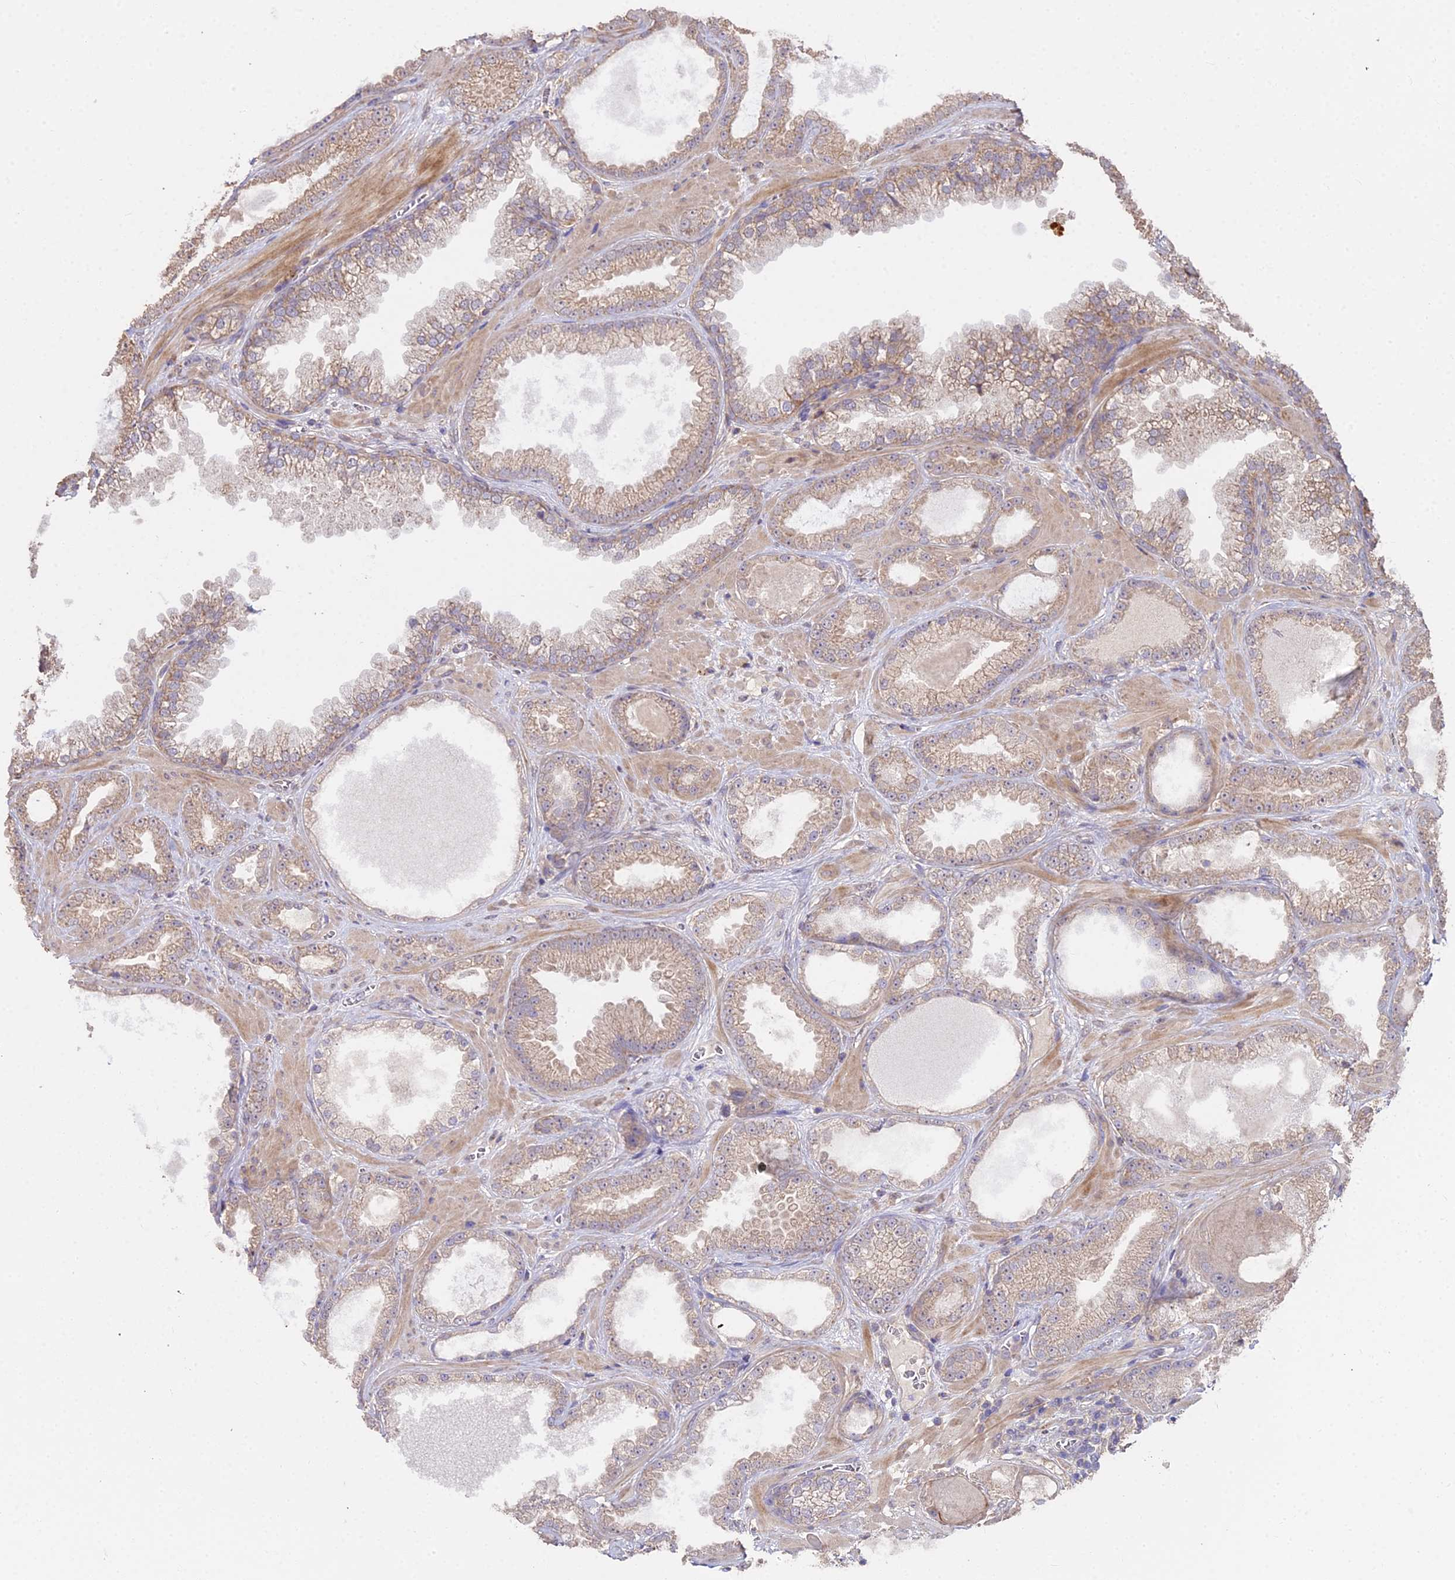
{"staining": {"intensity": "weak", "quantity": "25%-75%", "location": "cytoplasmic/membranous"}, "tissue": "prostate cancer", "cell_type": "Tumor cells", "image_type": "cancer", "snomed": [{"axis": "morphology", "description": "Adenocarcinoma, Low grade"}, {"axis": "topography", "description": "Prostate"}], "caption": "Prostate cancer was stained to show a protein in brown. There is low levels of weak cytoplasmic/membranous staining in approximately 25%-75% of tumor cells. Nuclei are stained in blue.", "gene": "METTL13", "patient": {"sex": "male", "age": 57}}